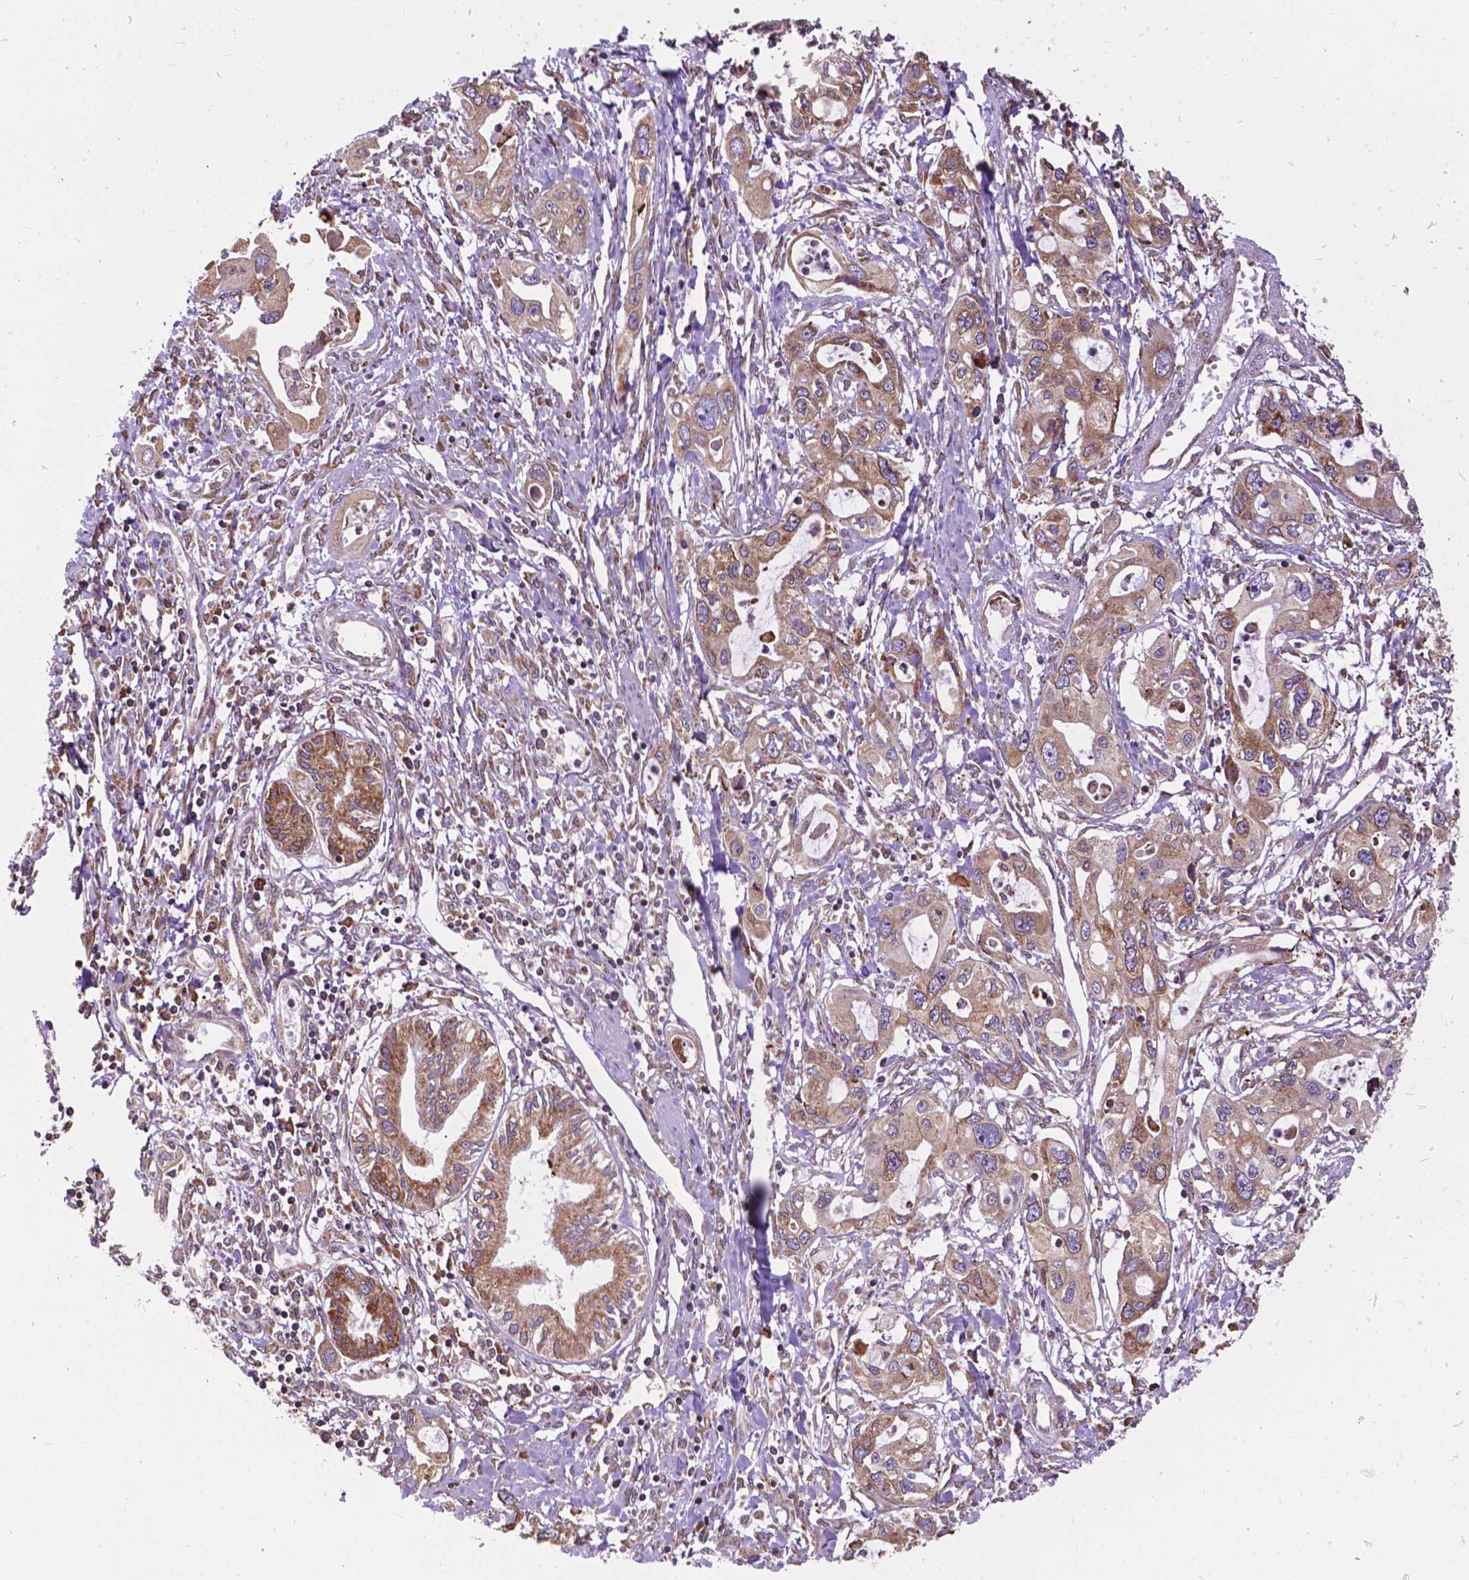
{"staining": {"intensity": "moderate", "quantity": "25%-75%", "location": "cytoplasmic/membranous"}, "tissue": "pancreatic cancer", "cell_type": "Tumor cells", "image_type": "cancer", "snomed": [{"axis": "morphology", "description": "Adenocarcinoma, NOS"}, {"axis": "topography", "description": "Pancreas"}], "caption": "About 25%-75% of tumor cells in human pancreatic cancer reveal moderate cytoplasmic/membranous protein positivity as visualized by brown immunohistochemical staining.", "gene": "GANAB", "patient": {"sex": "male", "age": 60}}